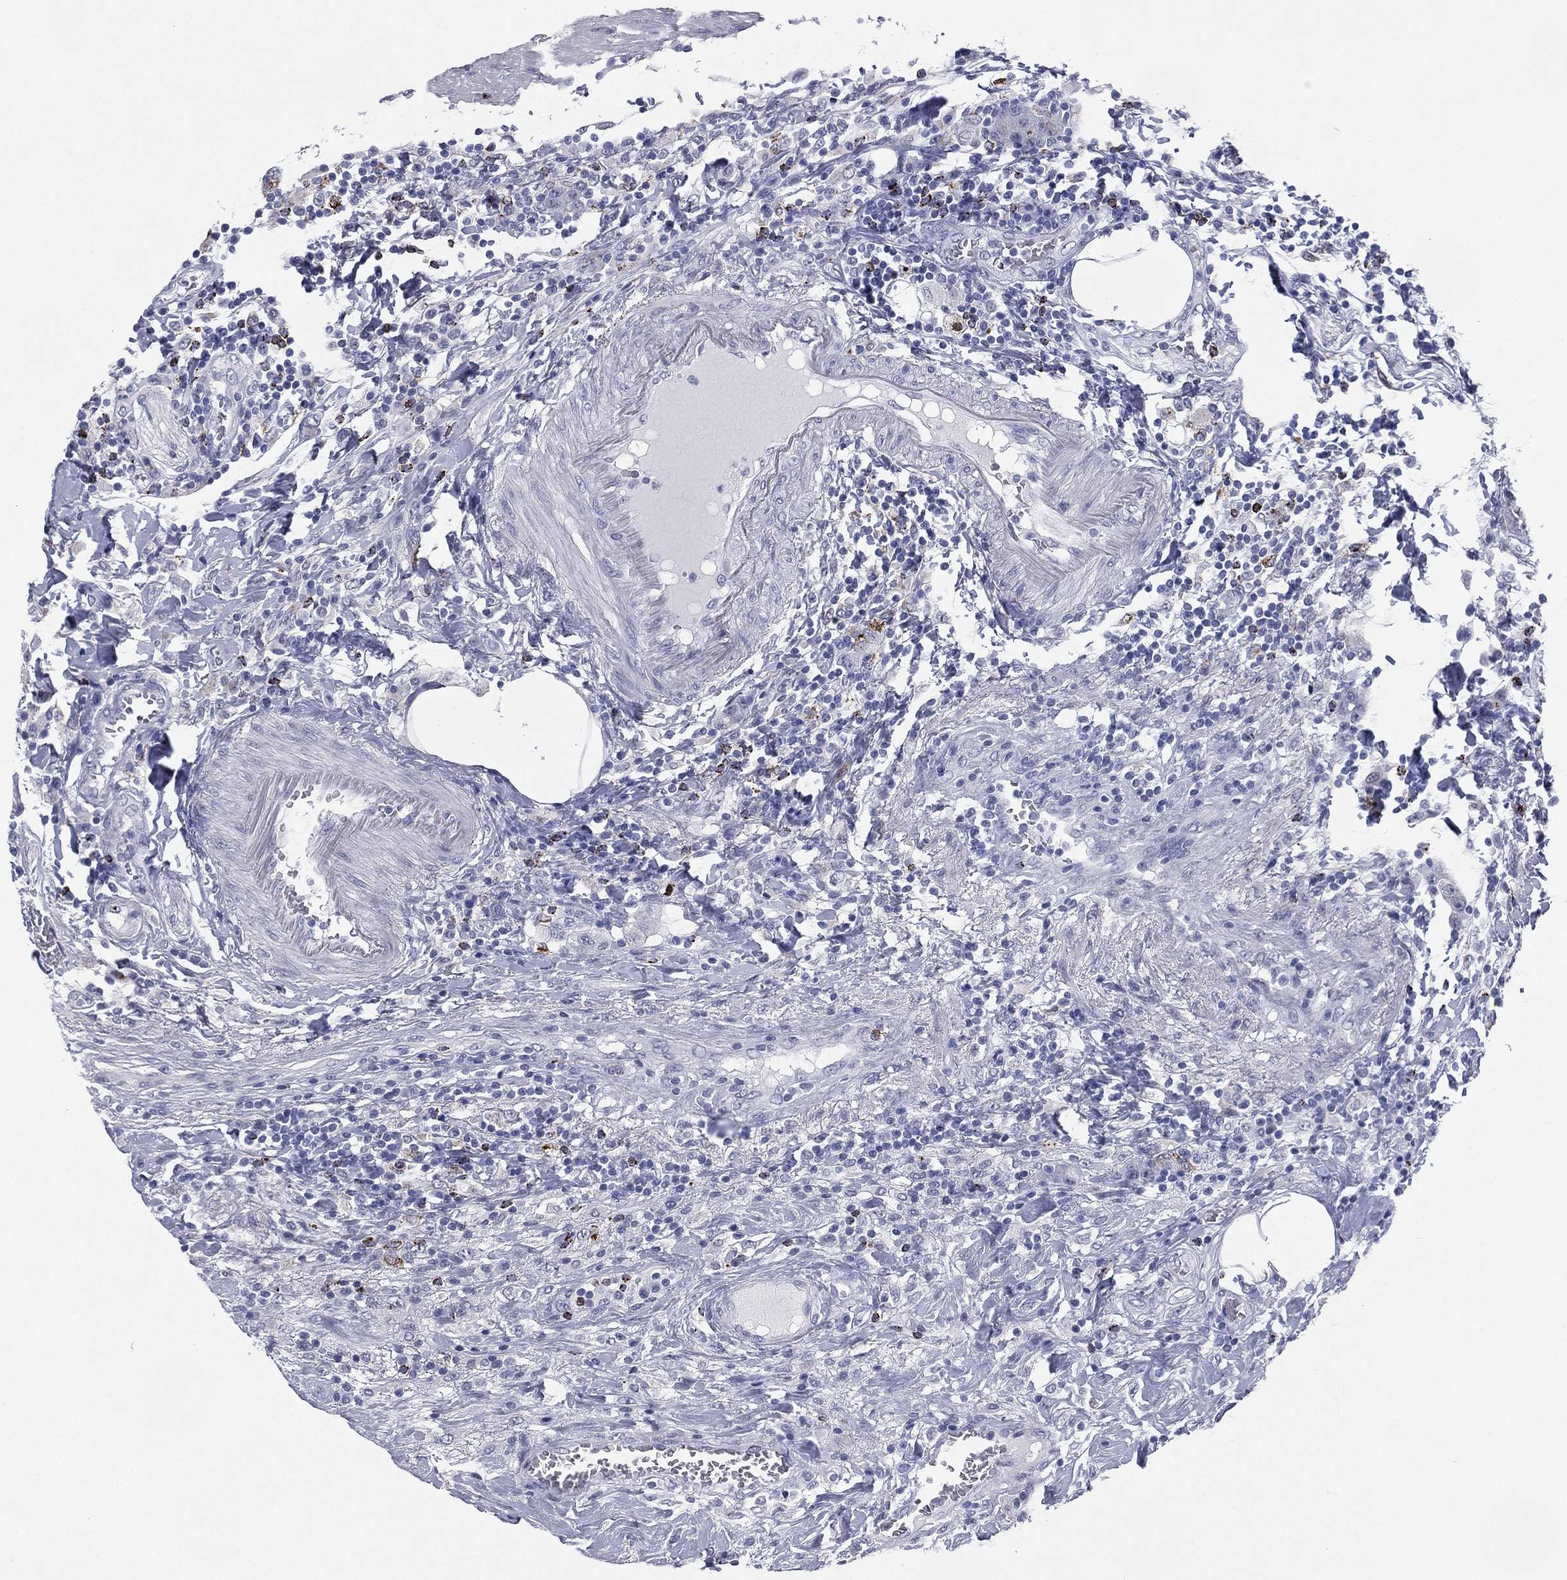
{"staining": {"intensity": "negative", "quantity": "none", "location": "none"}, "tissue": "colorectal cancer", "cell_type": "Tumor cells", "image_type": "cancer", "snomed": [{"axis": "morphology", "description": "Adenocarcinoma, NOS"}, {"axis": "topography", "description": "Colon"}], "caption": "High power microscopy micrograph of an immunohistochemistry image of colorectal cancer, revealing no significant staining in tumor cells. The staining is performed using DAB brown chromogen with nuclei counter-stained in using hematoxylin.", "gene": "HLA-DOA", "patient": {"sex": "female", "age": 48}}